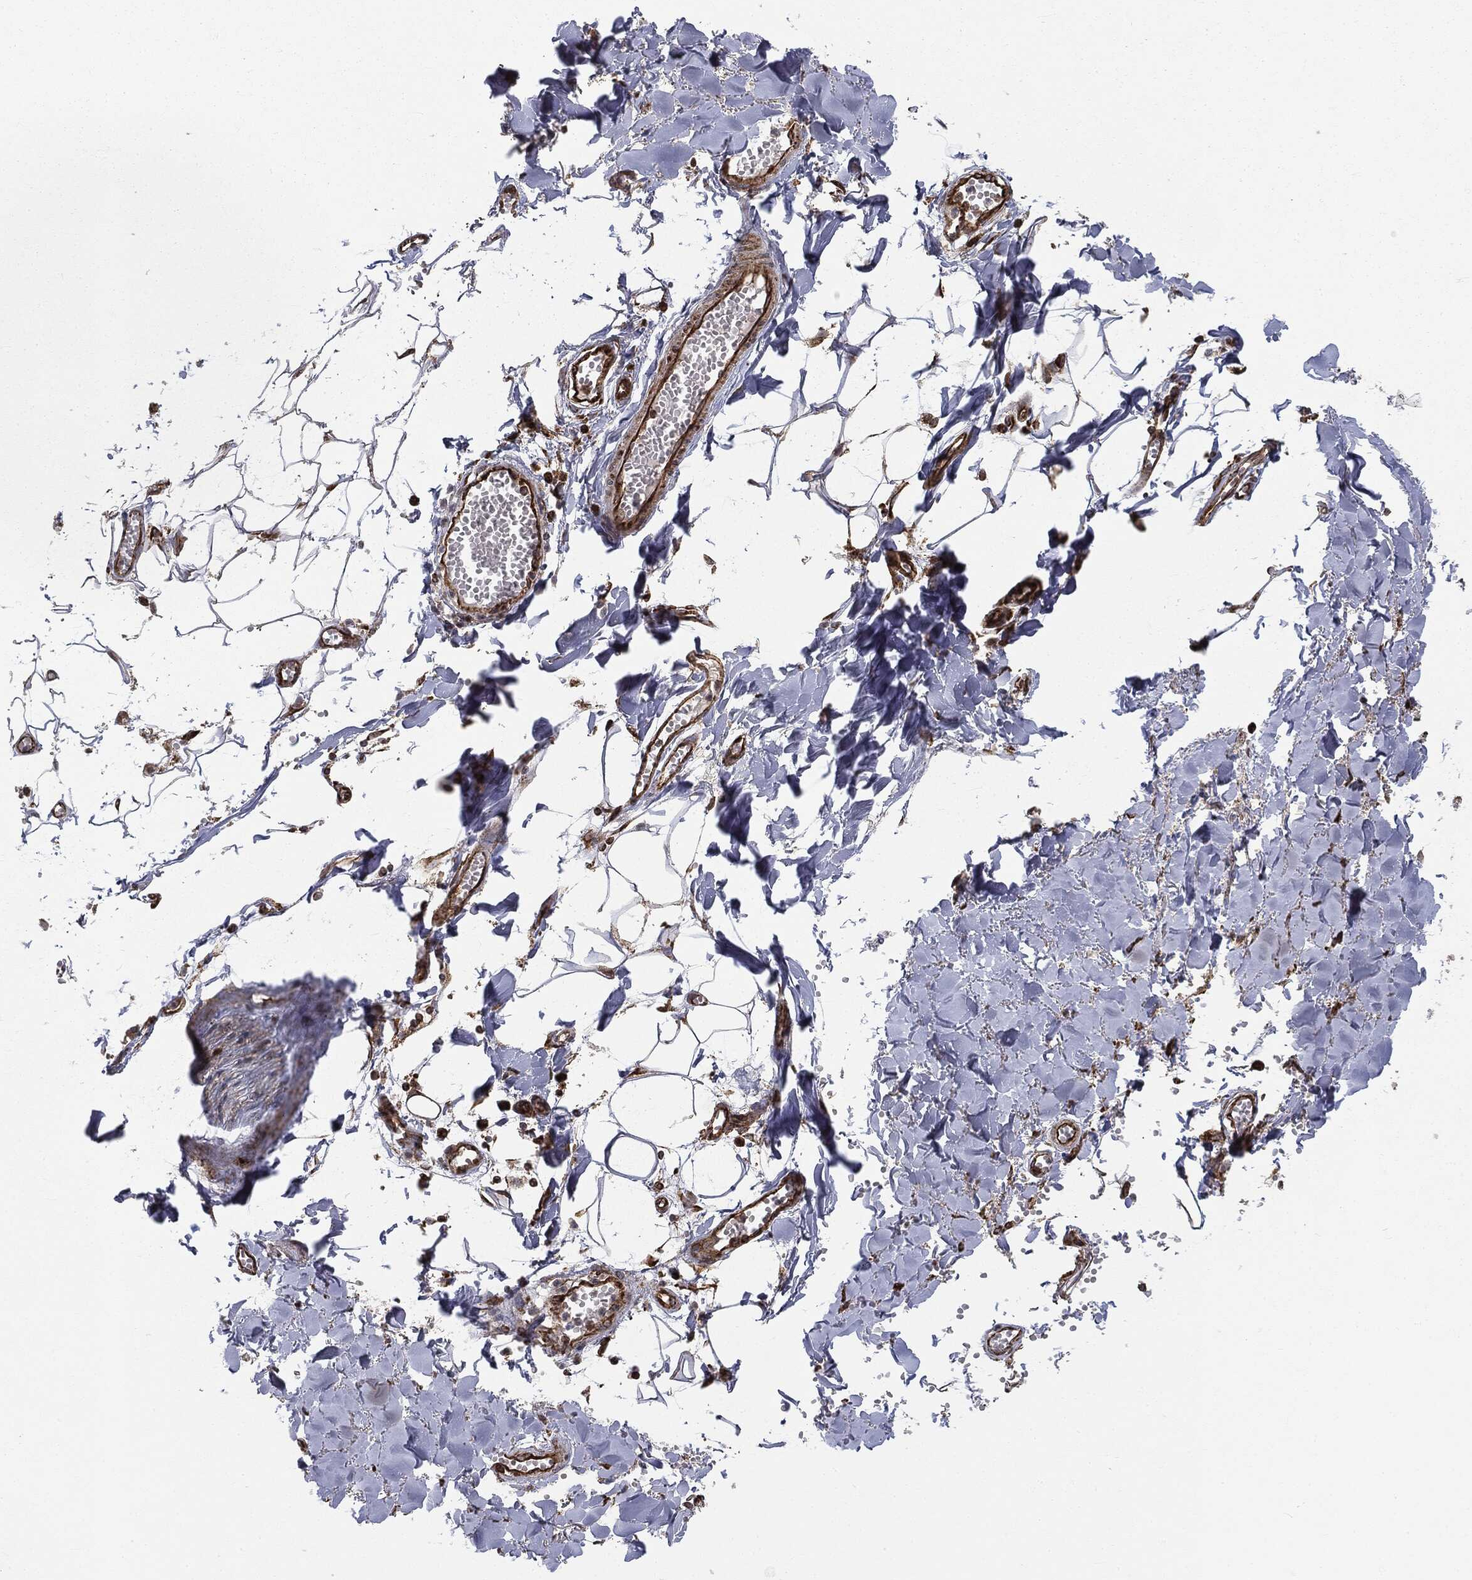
{"staining": {"intensity": "negative", "quantity": "none", "location": "none"}, "tissue": "adipose tissue", "cell_type": "Adipocytes", "image_type": "normal", "snomed": [{"axis": "morphology", "description": "Normal tissue, NOS"}, {"axis": "morphology", "description": "Squamous cell carcinoma, NOS"}, {"axis": "topography", "description": "Cartilage tissue"}, {"axis": "topography", "description": "Lung"}], "caption": "There is no significant expression in adipocytes of adipose tissue. Brightfield microscopy of immunohistochemistry stained with DAB (3,3'-diaminobenzidine) (brown) and hematoxylin (blue), captured at high magnification.", "gene": "CYLD", "patient": {"sex": "male", "age": 66}}